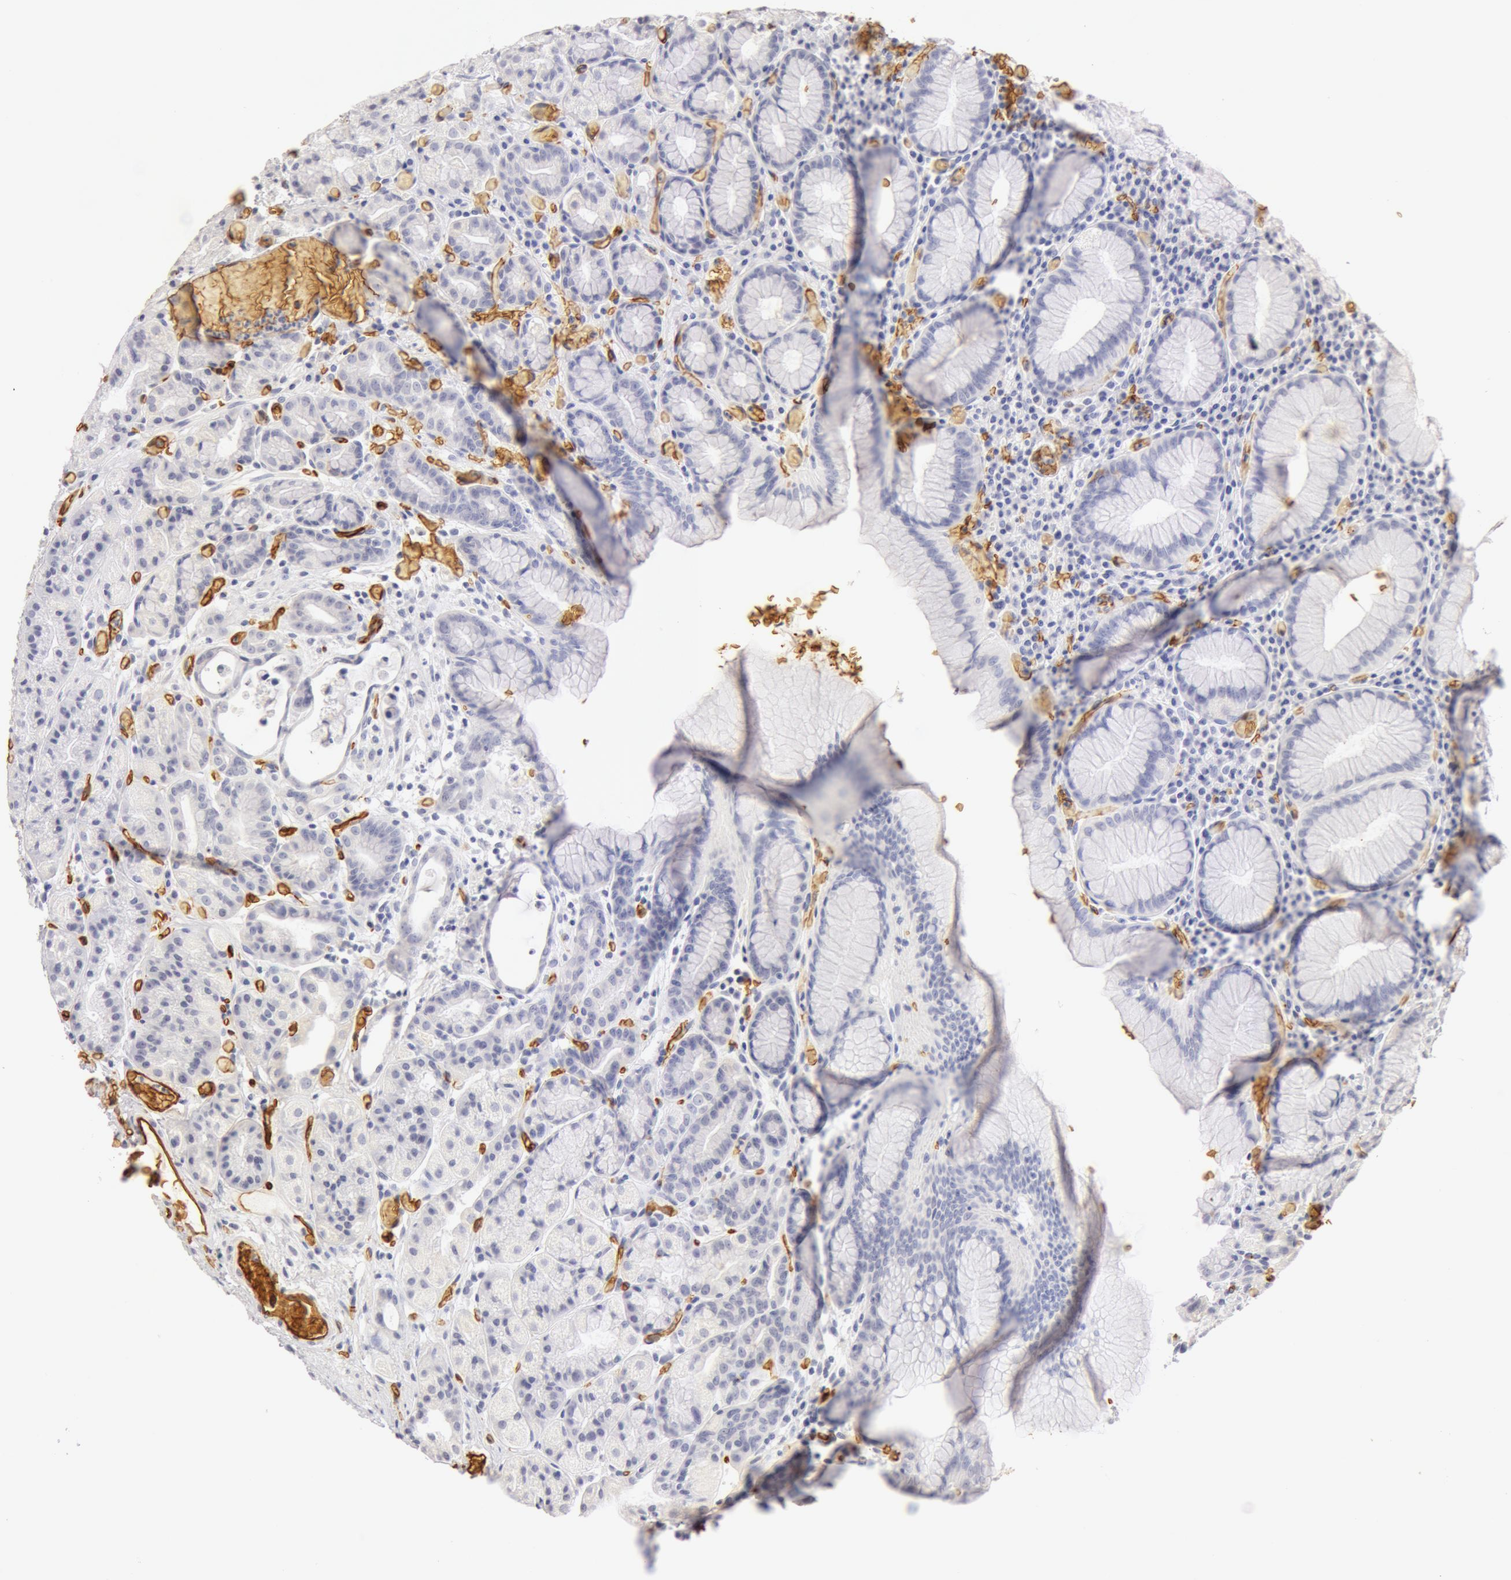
{"staining": {"intensity": "negative", "quantity": "none", "location": "none"}, "tissue": "stomach", "cell_type": "Glandular cells", "image_type": "normal", "snomed": [{"axis": "morphology", "description": "Normal tissue, NOS"}, {"axis": "topography", "description": "Stomach, lower"}], "caption": "A high-resolution micrograph shows immunohistochemistry staining of unremarkable stomach, which demonstrates no significant staining in glandular cells.", "gene": "AQP1", "patient": {"sex": "male", "age": 58}}